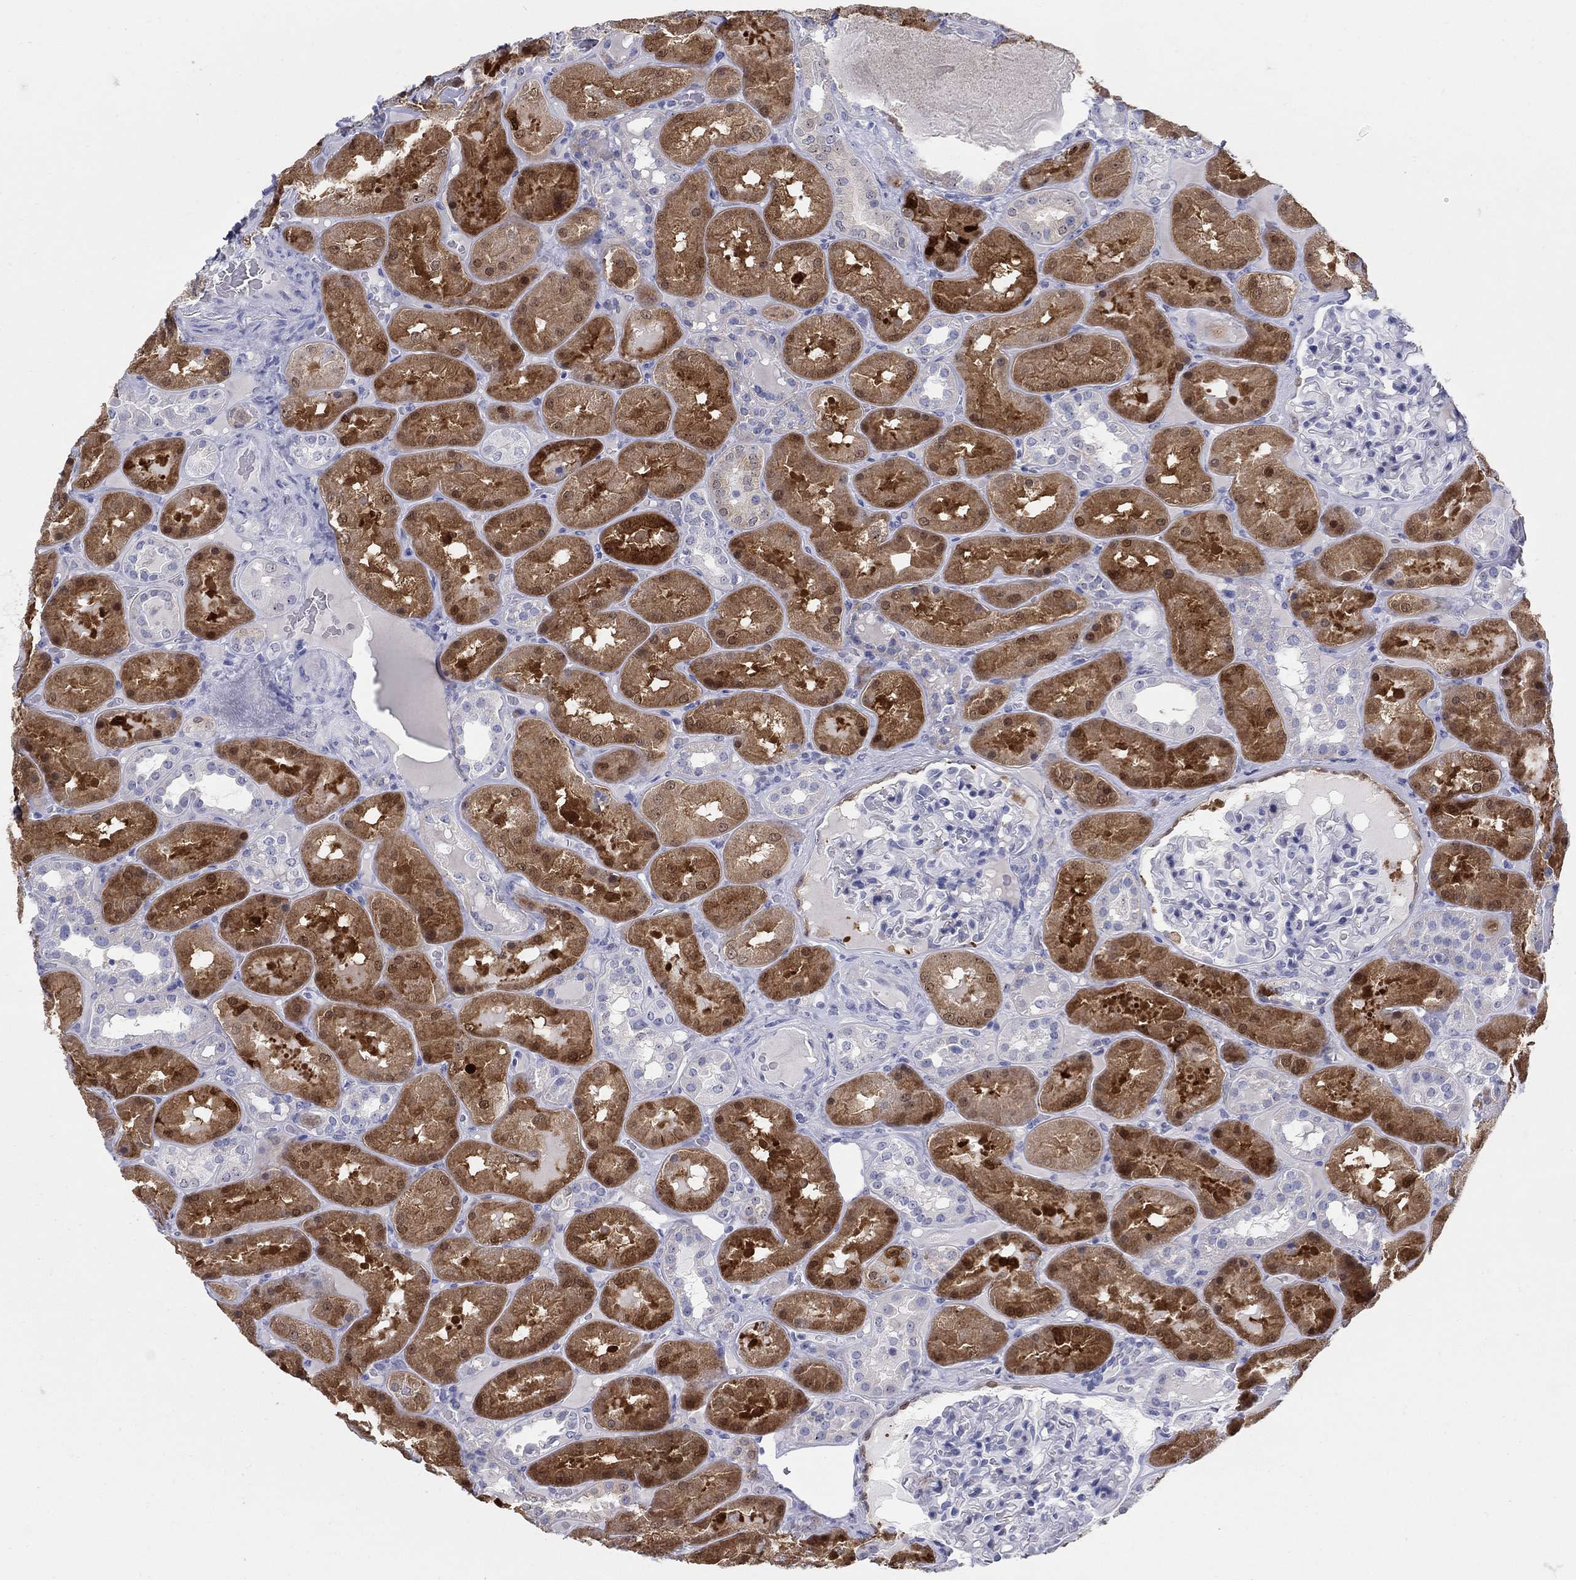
{"staining": {"intensity": "negative", "quantity": "none", "location": "none"}, "tissue": "kidney", "cell_type": "Cells in glomeruli", "image_type": "normal", "snomed": [{"axis": "morphology", "description": "Normal tissue, NOS"}, {"axis": "topography", "description": "Kidney"}], "caption": "DAB (3,3'-diaminobenzidine) immunohistochemical staining of benign human kidney exhibits no significant expression in cells in glomeruli. (DAB (3,3'-diaminobenzidine) immunohistochemistry (IHC), high magnification).", "gene": "AKR1C1", "patient": {"sex": "male", "age": 73}}